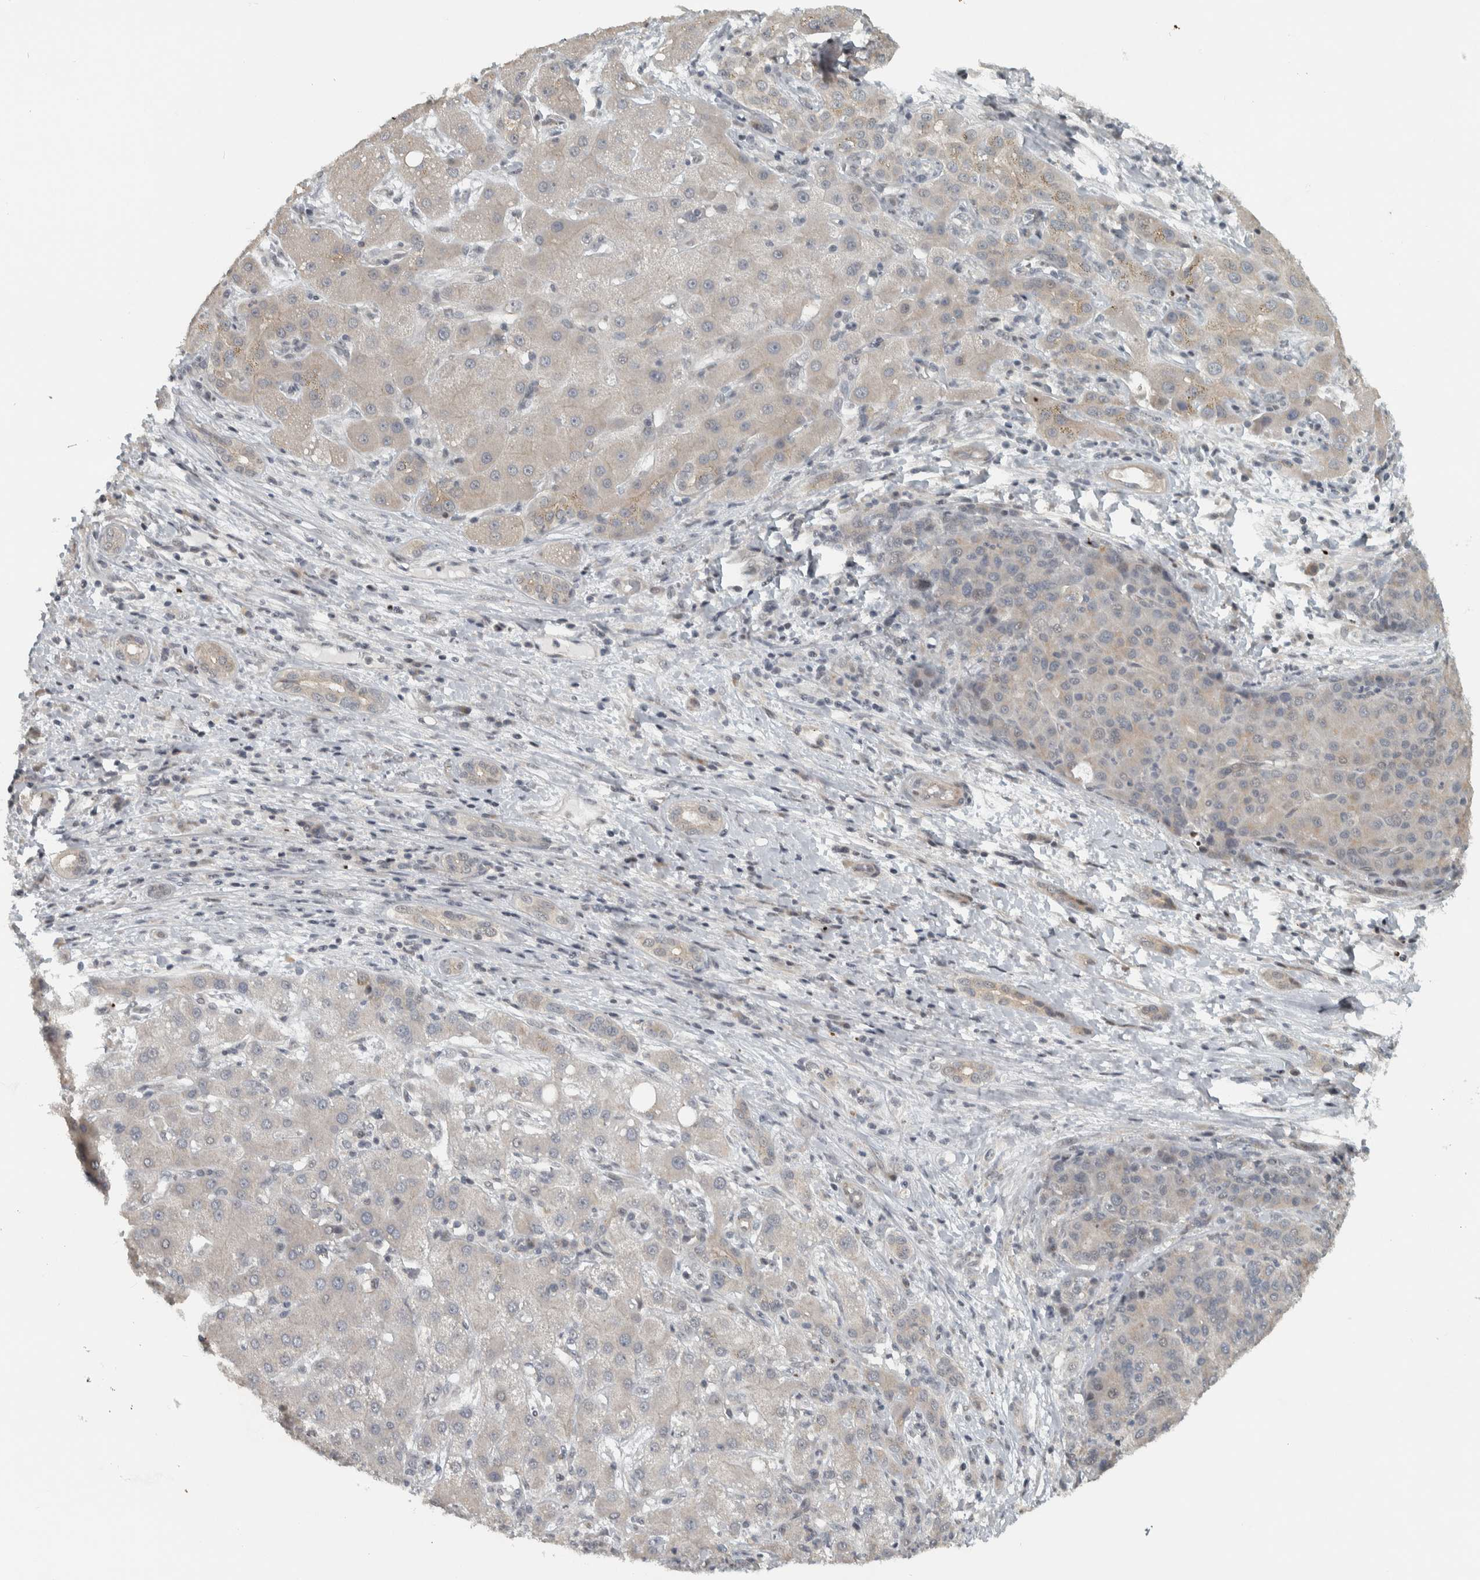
{"staining": {"intensity": "weak", "quantity": "<25%", "location": "cytoplasmic/membranous"}, "tissue": "liver cancer", "cell_type": "Tumor cells", "image_type": "cancer", "snomed": [{"axis": "morphology", "description": "Carcinoma, Hepatocellular, NOS"}, {"axis": "topography", "description": "Liver"}], "caption": "DAB immunohistochemical staining of human hepatocellular carcinoma (liver) shows no significant positivity in tumor cells.", "gene": "NAPG", "patient": {"sex": "male", "age": 65}}